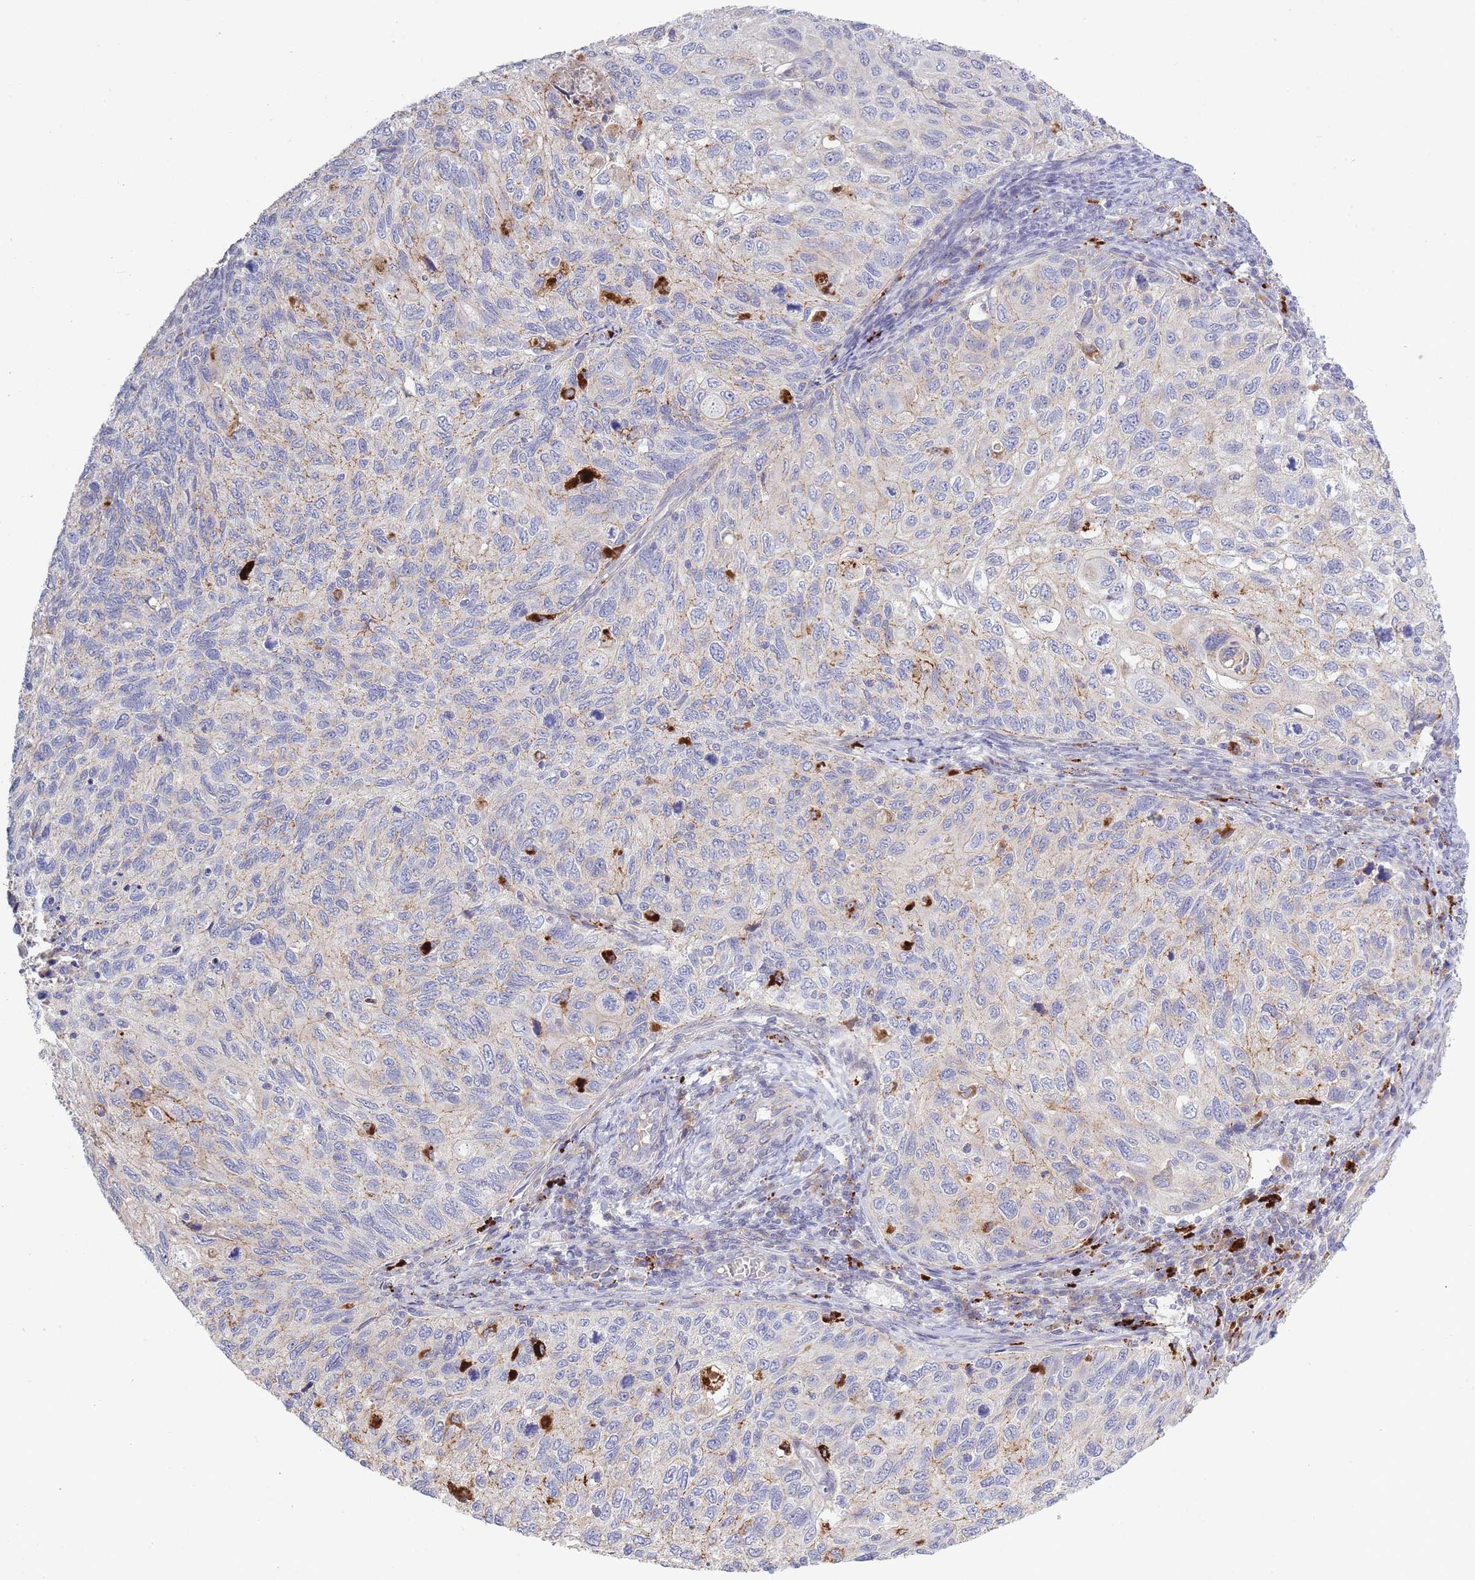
{"staining": {"intensity": "weak", "quantity": "<25%", "location": "cytoplasmic/membranous"}, "tissue": "cervical cancer", "cell_type": "Tumor cells", "image_type": "cancer", "snomed": [{"axis": "morphology", "description": "Squamous cell carcinoma, NOS"}, {"axis": "topography", "description": "Cervix"}], "caption": "IHC photomicrograph of neoplastic tissue: squamous cell carcinoma (cervical) stained with DAB (3,3'-diaminobenzidine) displays no significant protein staining in tumor cells.", "gene": "TRIM61", "patient": {"sex": "female", "age": 70}}